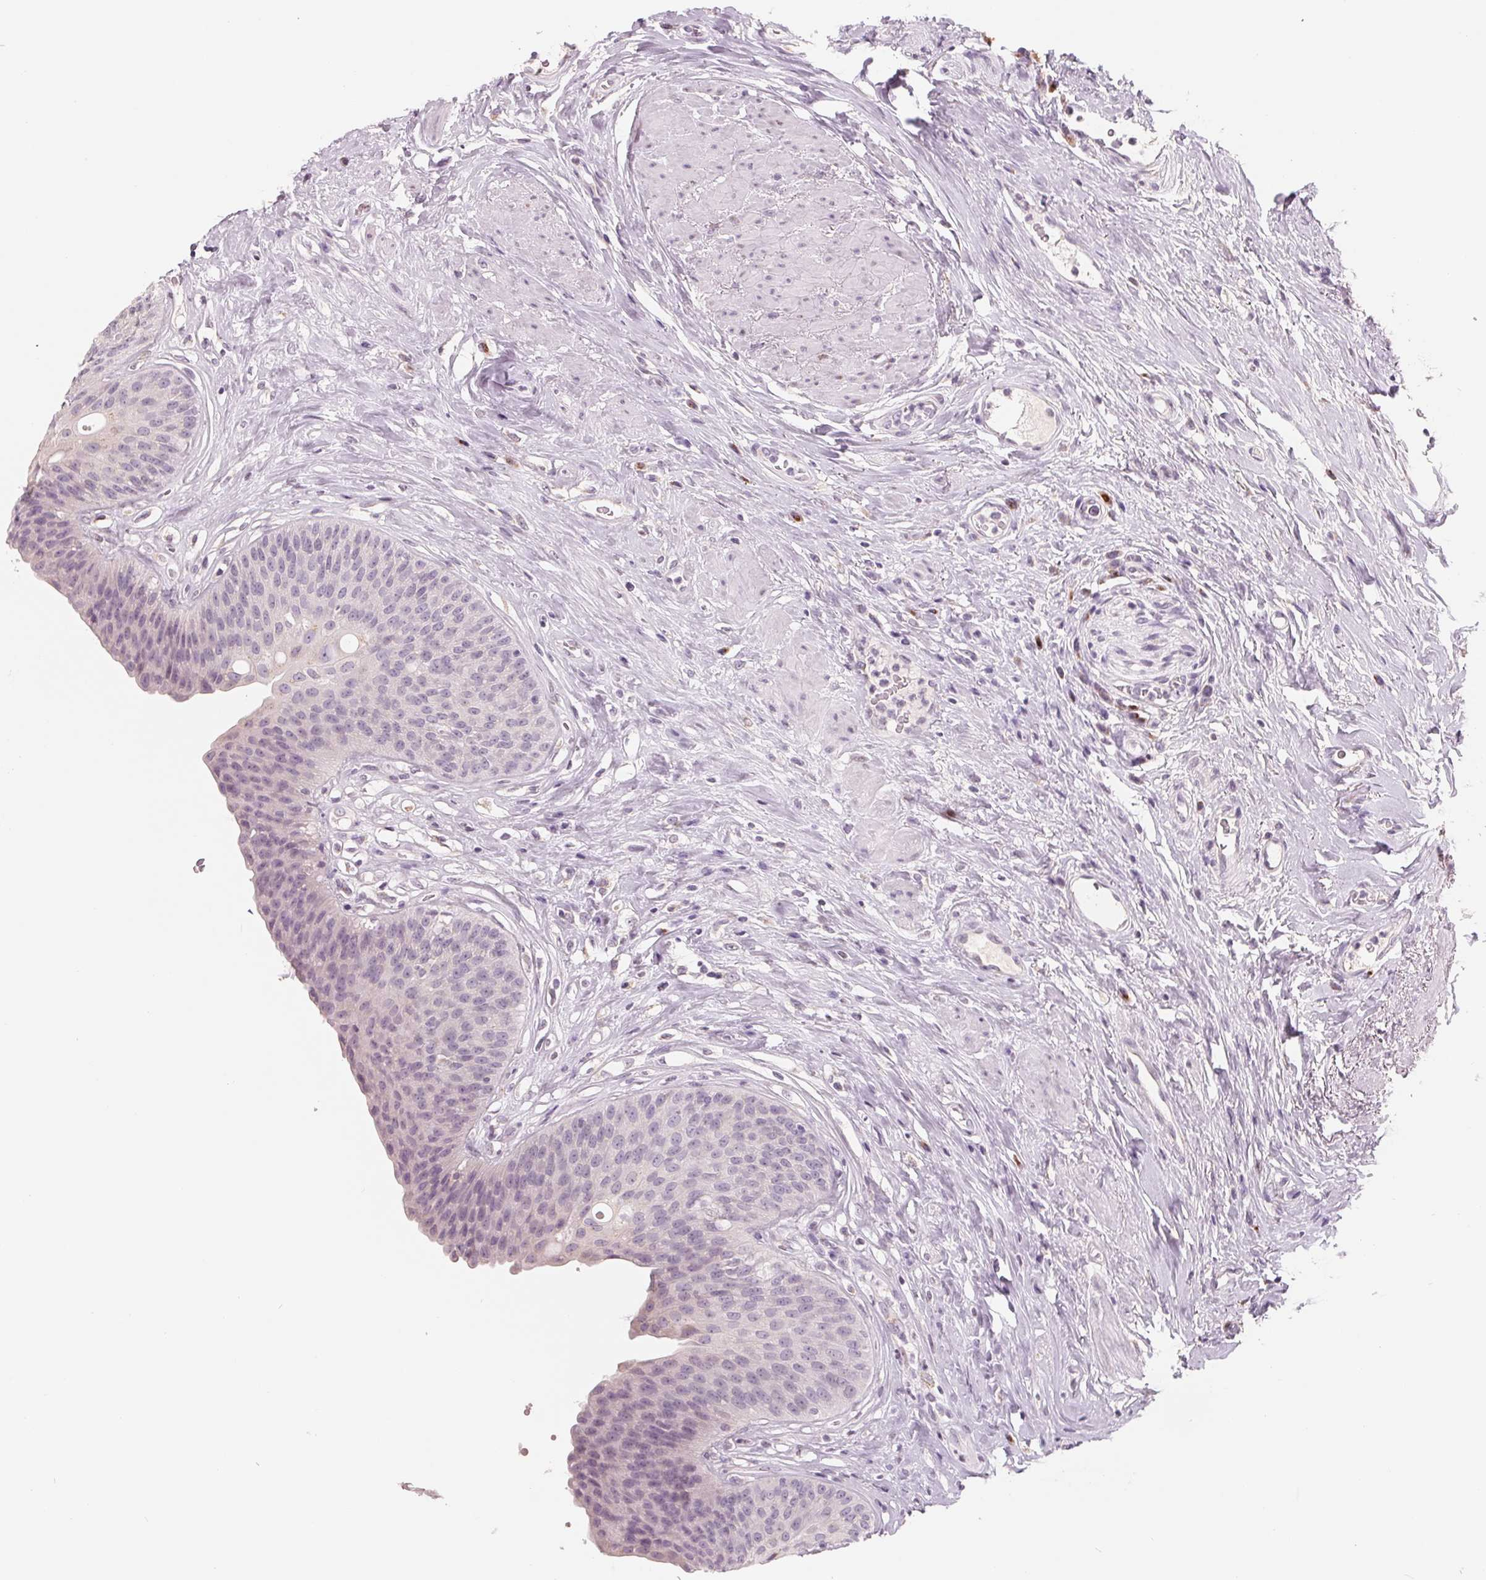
{"staining": {"intensity": "negative", "quantity": "none", "location": "none"}, "tissue": "urinary bladder", "cell_type": "Urothelial cells", "image_type": "normal", "snomed": [{"axis": "morphology", "description": "Normal tissue, NOS"}, {"axis": "topography", "description": "Urinary bladder"}], "caption": "High power microscopy micrograph of an IHC image of benign urinary bladder, revealing no significant staining in urothelial cells. Nuclei are stained in blue.", "gene": "IL9R", "patient": {"sex": "female", "age": 56}}